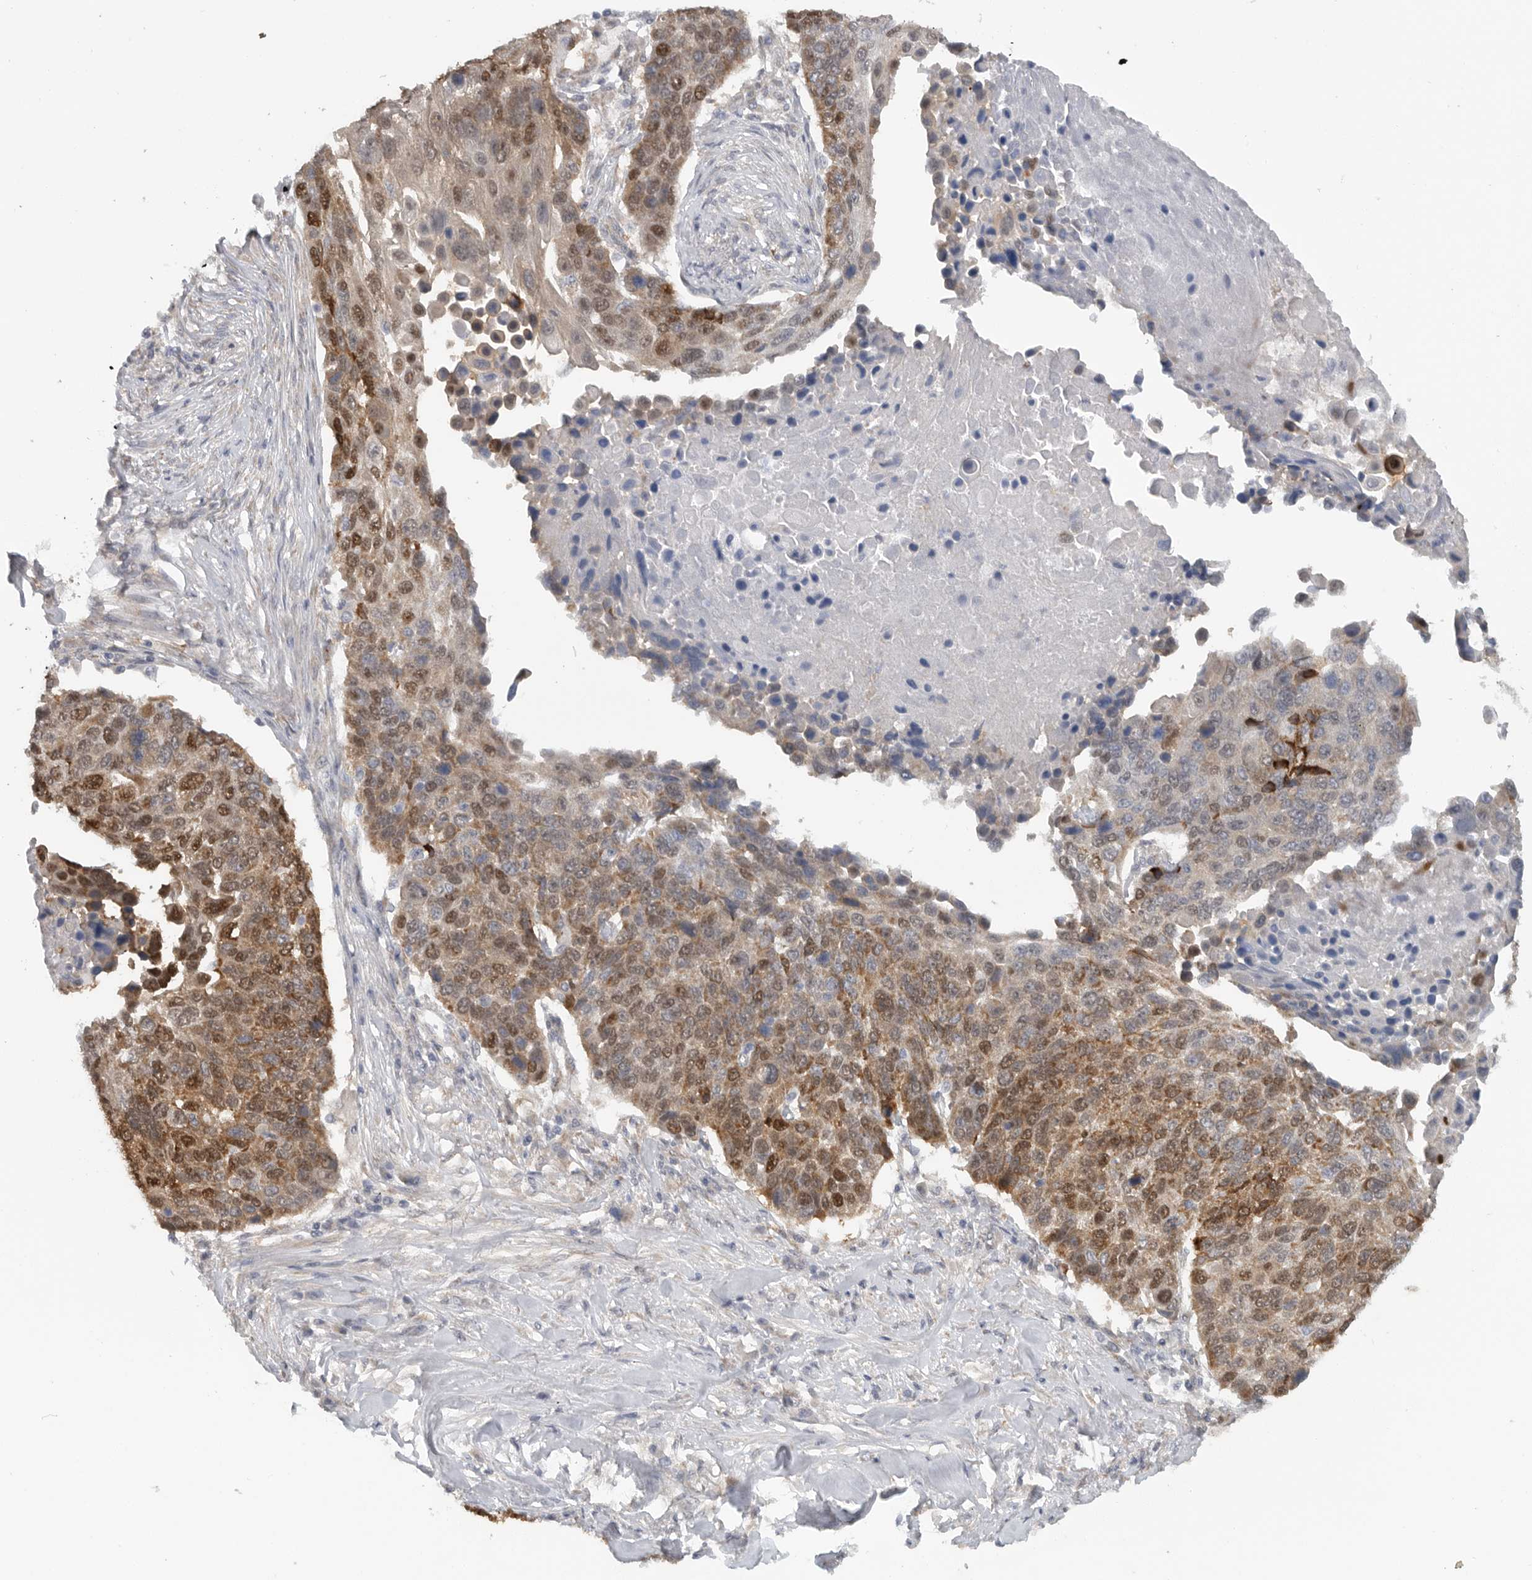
{"staining": {"intensity": "moderate", "quantity": ">75%", "location": "cytoplasmic/membranous,nuclear"}, "tissue": "lung cancer", "cell_type": "Tumor cells", "image_type": "cancer", "snomed": [{"axis": "morphology", "description": "Squamous cell carcinoma, NOS"}, {"axis": "topography", "description": "Lung"}], "caption": "Immunohistochemical staining of squamous cell carcinoma (lung) reveals moderate cytoplasmic/membranous and nuclear protein positivity in approximately >75% of tumor cells.", "gene": "DYRK2", "patient": {"sex": "male", "age": 66}}